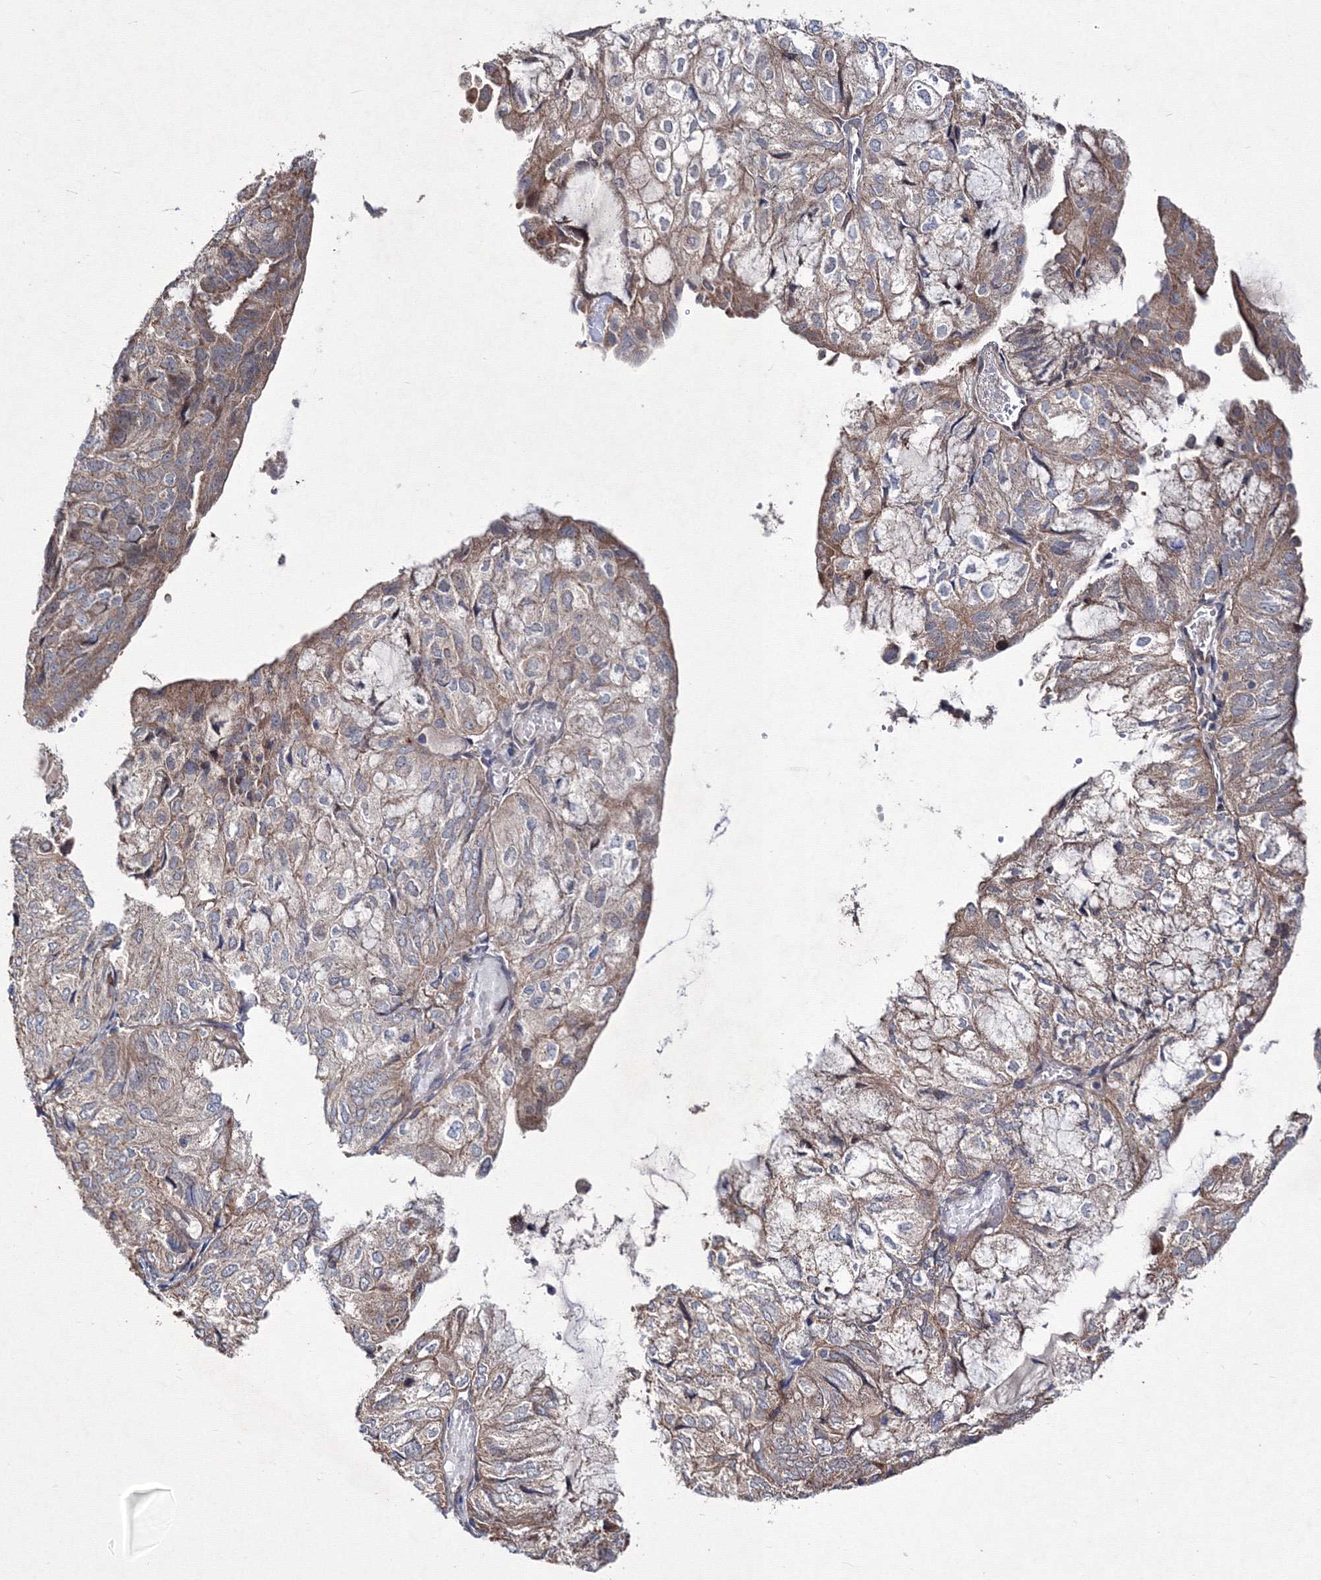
{"staining": {"intensity": "weak", "quantity": "25%-75%", "location": "cytoplasmic/membranous"}, "tissue": "endometrial cancer", "cell_type": "Tumor cells", "image_type": "cancer", "snomed": [{"axis": "morphology", "description": "Adenocarcinoma, NOS"}, {"axis": "topography", "description": "Endometrium"}], "caption": "The image reveals immunohistochemical staining of endometrial cancer (adenocarcinoma). There is weak cytoplasmic/membranous positivity is present in about 25%-75% of tumor cells.", "gene": "PPP2R2B", "patient": {"sex": "female", "age": 81}}